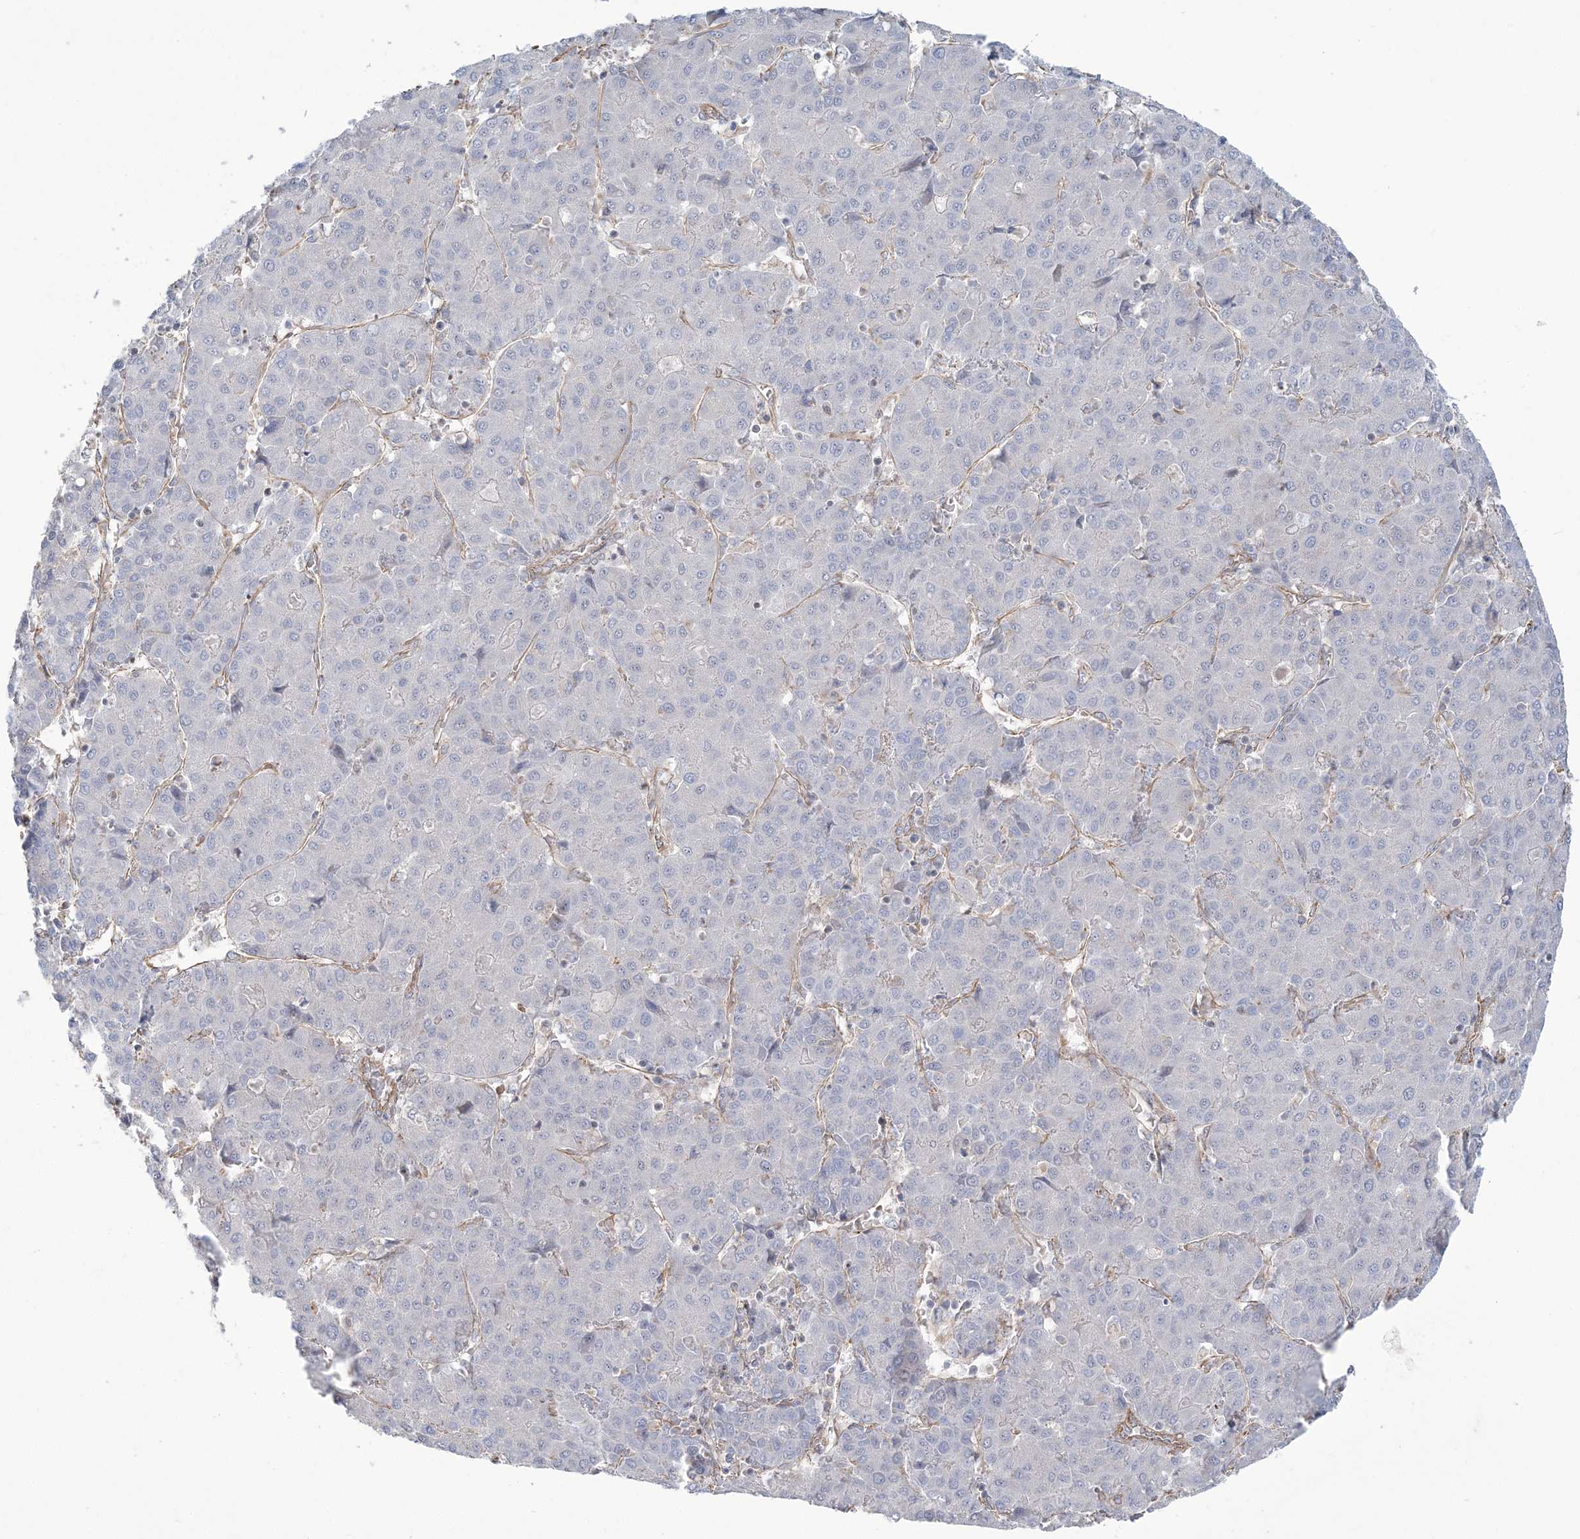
{"staining": {"intensity": "negative", "quantity": "none", "location": "none"}, "tissue": "liver cancer", "cell_type": "Tumor cells", "image_type": "cancer", "snomed": [{"axis": "morphology", "description": "Carcinoma, Hepatocellular, NOS"}, {"axis": "topography", "description": "Liver"}], "caption": "This is an IHC histopathology image of human liver cancer (hepatocellular carcinoma). There is no staining in tumor cells.", "gene": "ZNF821", "patient": {"sex": "male", "age": 65}}